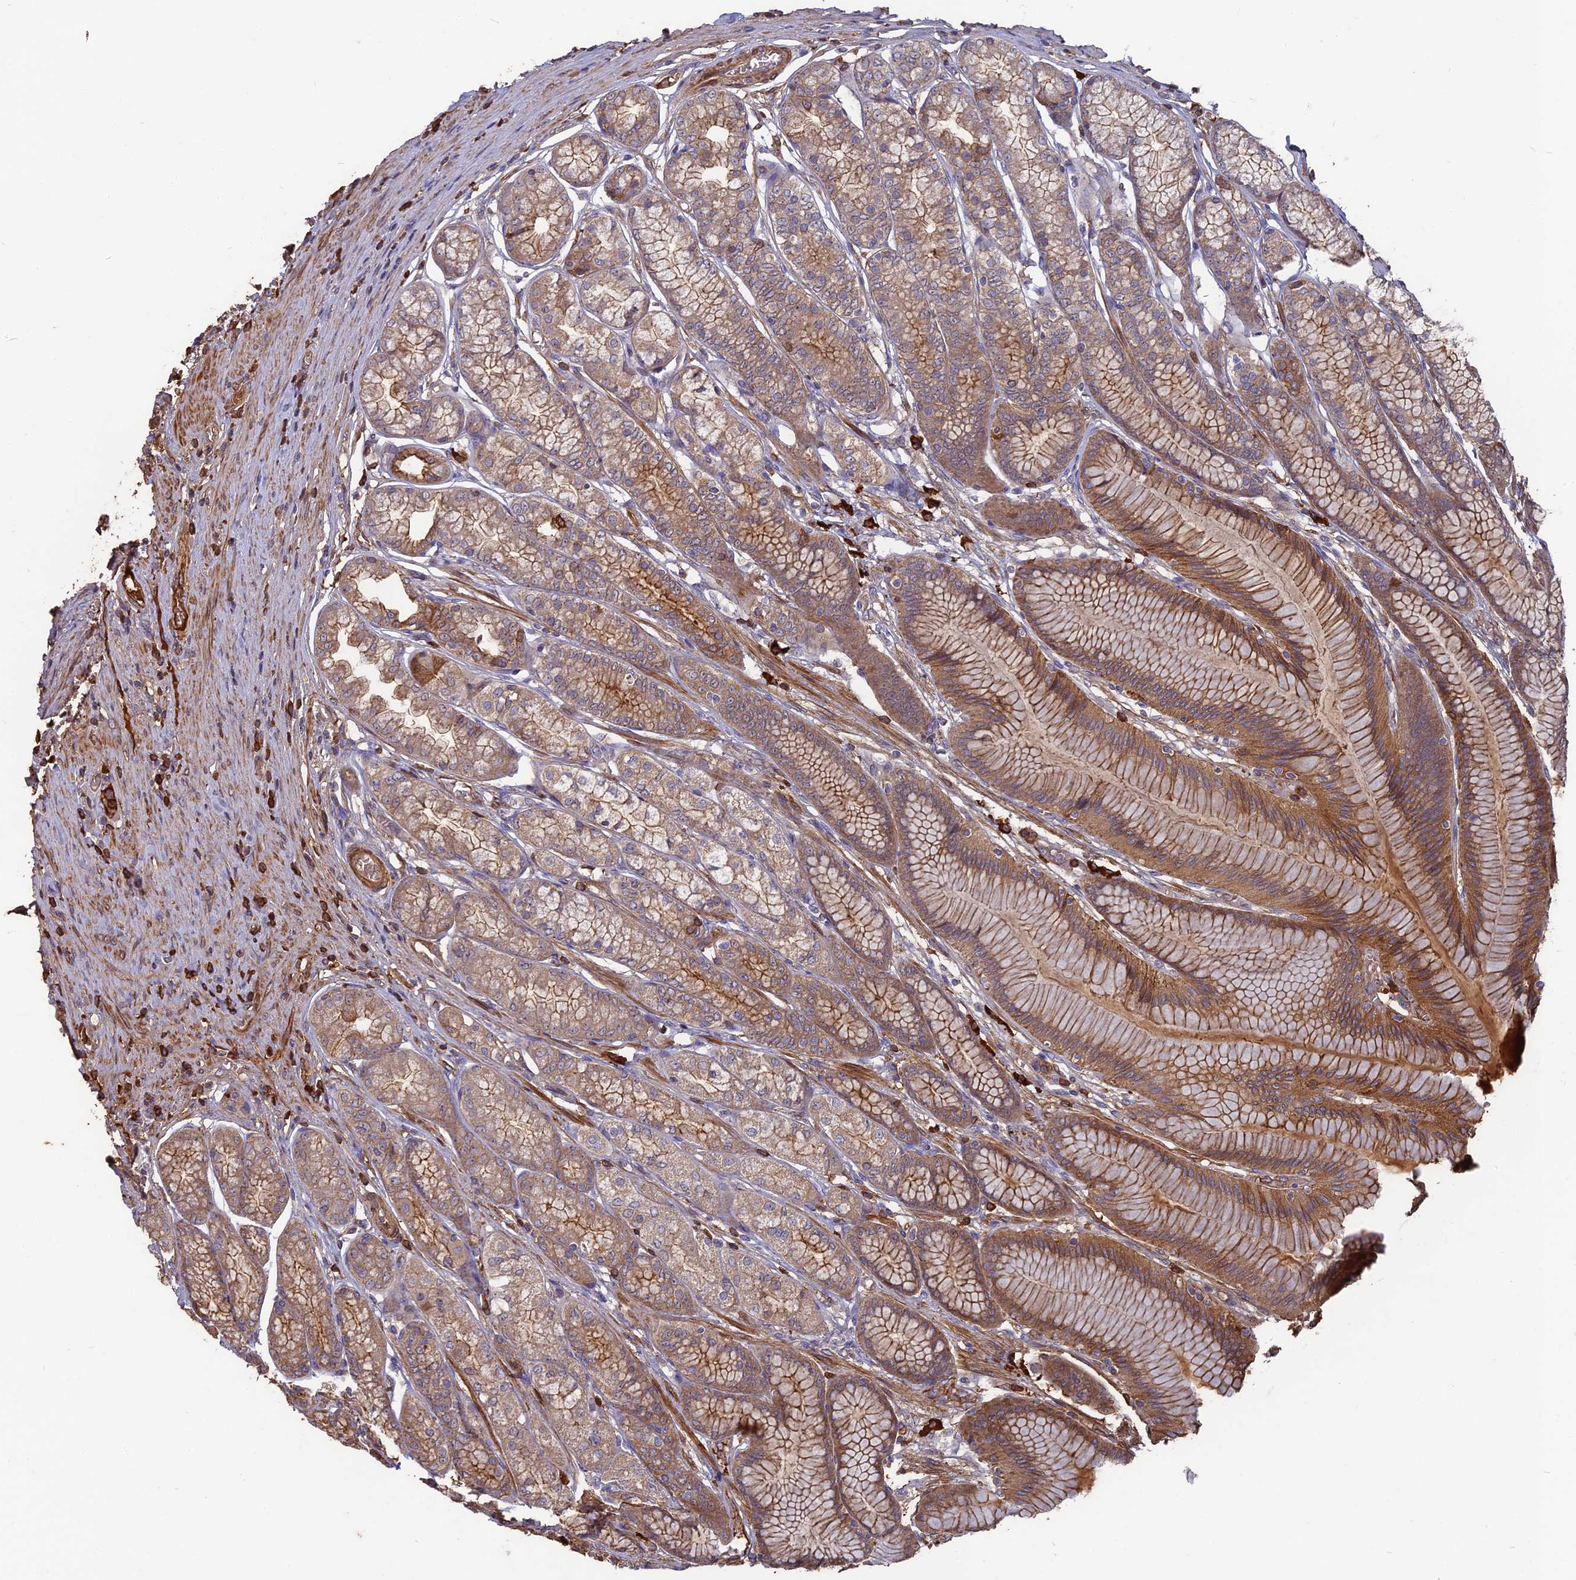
{"staining": {"intensity": "moderate", "quantity": ">75%", "location": "cytoplasmic/membranous"}, "tissue": "stomach", "cell_type": "Glandular cells", "image_type": "normal", "snomed": [{"axis": "morphology", "description": "Normal tissue, NOS"}, {"axis": "morphology", "description": "Adenocarcinoma, NOS"}, {"axis": "morphology", "description": "Adenocarcinoma, High grade"}, {"axis": "topography", "description": "Stomach, upper"}, {"axis": "topography", "description": "Stomach"}], "caption": "A micrograph of human stomach stained for a protein exhibits moderate cytoplasmic/membranous brown staining in glandular cells. Nuclei are stained in blue.", "gene": "ERMAP", "patient": {"sex": "female", "age": 65}}